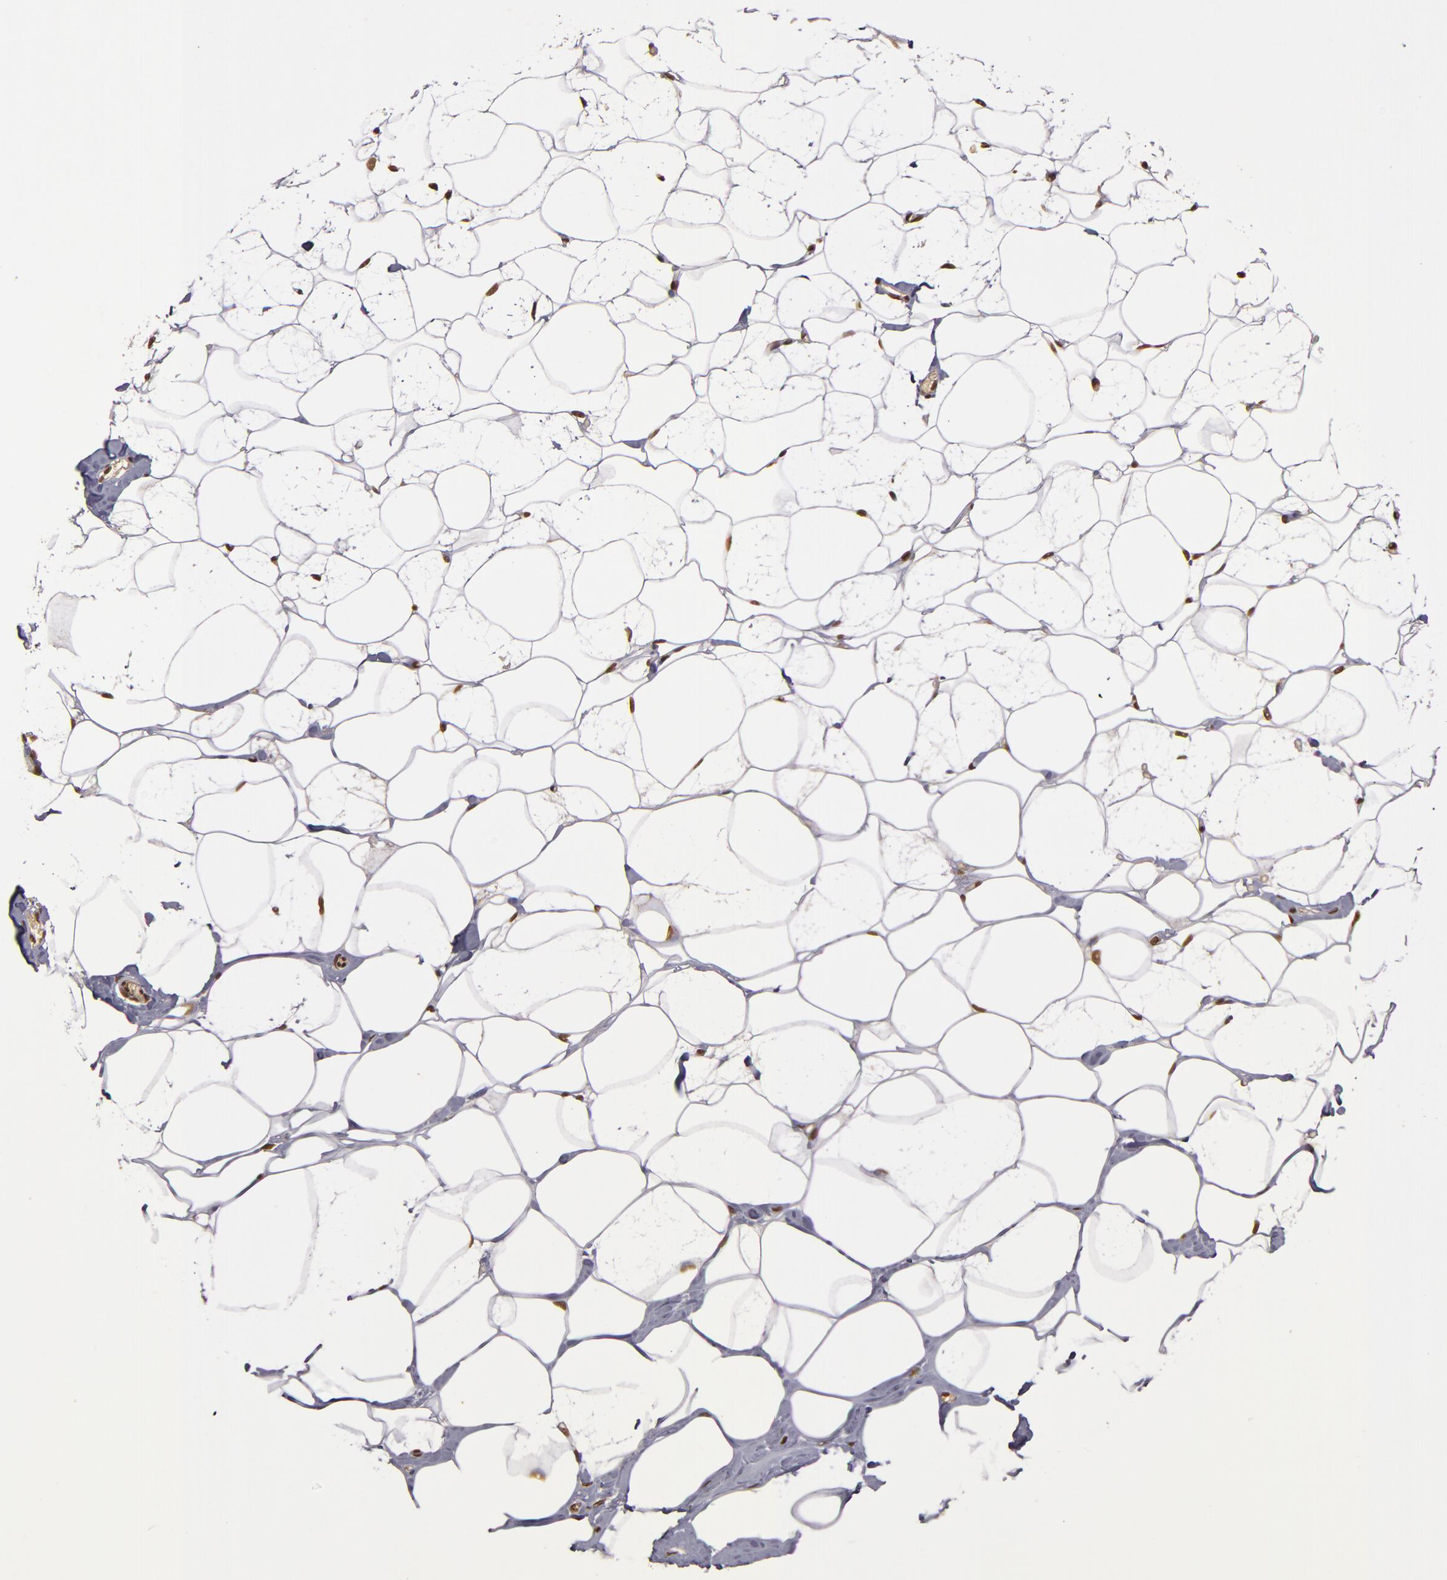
{"staining": {"intensity": "strong", "quantity": ">75%", "location": "nuclear"}, "tissue": "breast", "cell_type": "Adipocytes", "image_type": "normal", "snomed": [{"axis": "morphology", "description": "Normal tissue, NOS"}, {"axis": "morphology", "description": "Fibrosis, NOS"}, {"axis": "topography", "description": "Breast"}], "caption": "IHC (DAB (3,3'-diaminobenzidine)) staining of benign breast demonstrates strong nuclear protein expression in approximately >75% of adipocytes. (Brightfield microscopy of DAB IHC at high magnification).", "gene": "CUL1", "patient": {"sex": "female", "age": 39}}